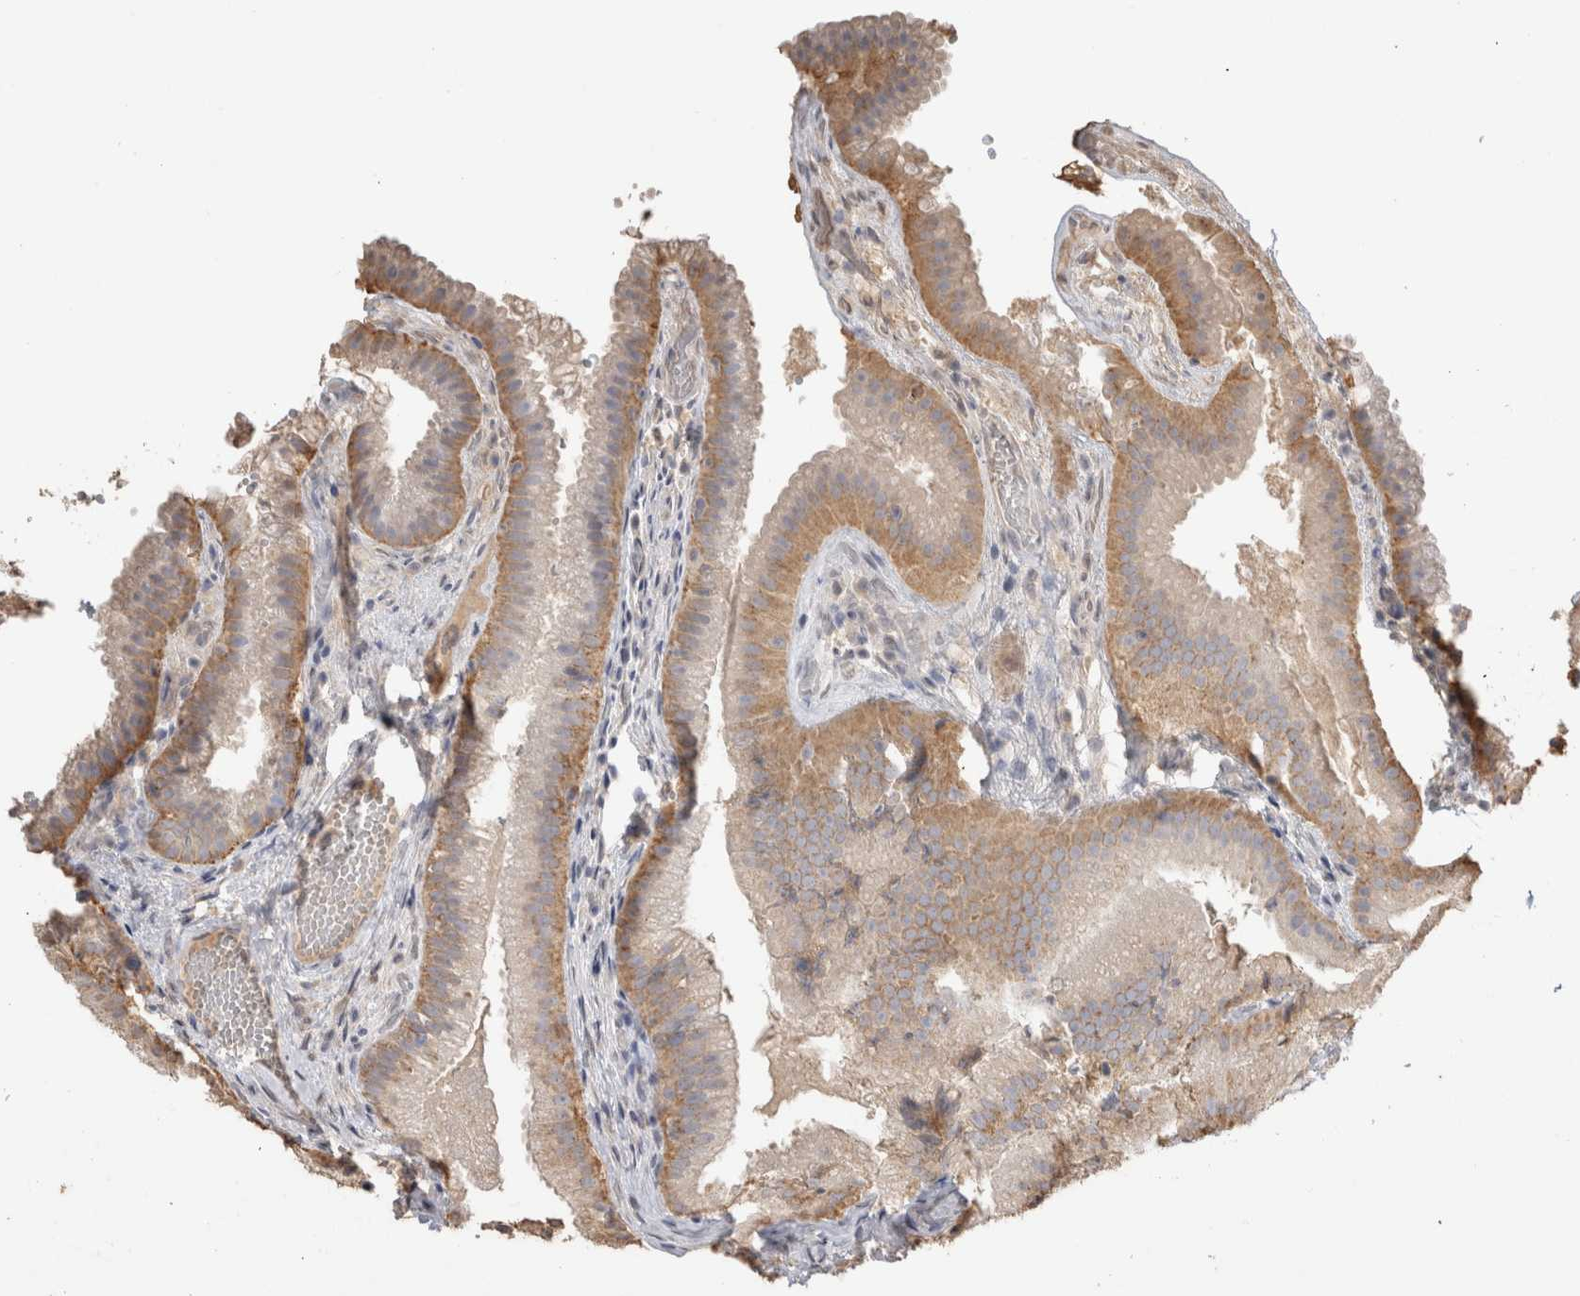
{"staining": {"intensity": "moderate", "quantity": ">75%", "location": "cytoplasmic/membranous"}, "tissue": "gallbladder", "cell_type": "Glandular cells", "image_type": "normal", "snomed": [{"axis": "morphology", "description": "Normal tissue, NOS"}, {"axis": "topography", "description": "Gallbladder"}], "caption": "The image demonstrates immunohistochemical staining of unremarkable gallbladder. There is moderate cytoplasmic/membranous staining is seen in about >75% of glandular cells. The staining is performed using DAB (3,3'-diaminobenzidine) brown chromogen to label protein expression. The nuclei are counter-stained blue using hematoxylin.", "gene": "NAALADL2", "patient": {"sex": "female", "age": 30}}